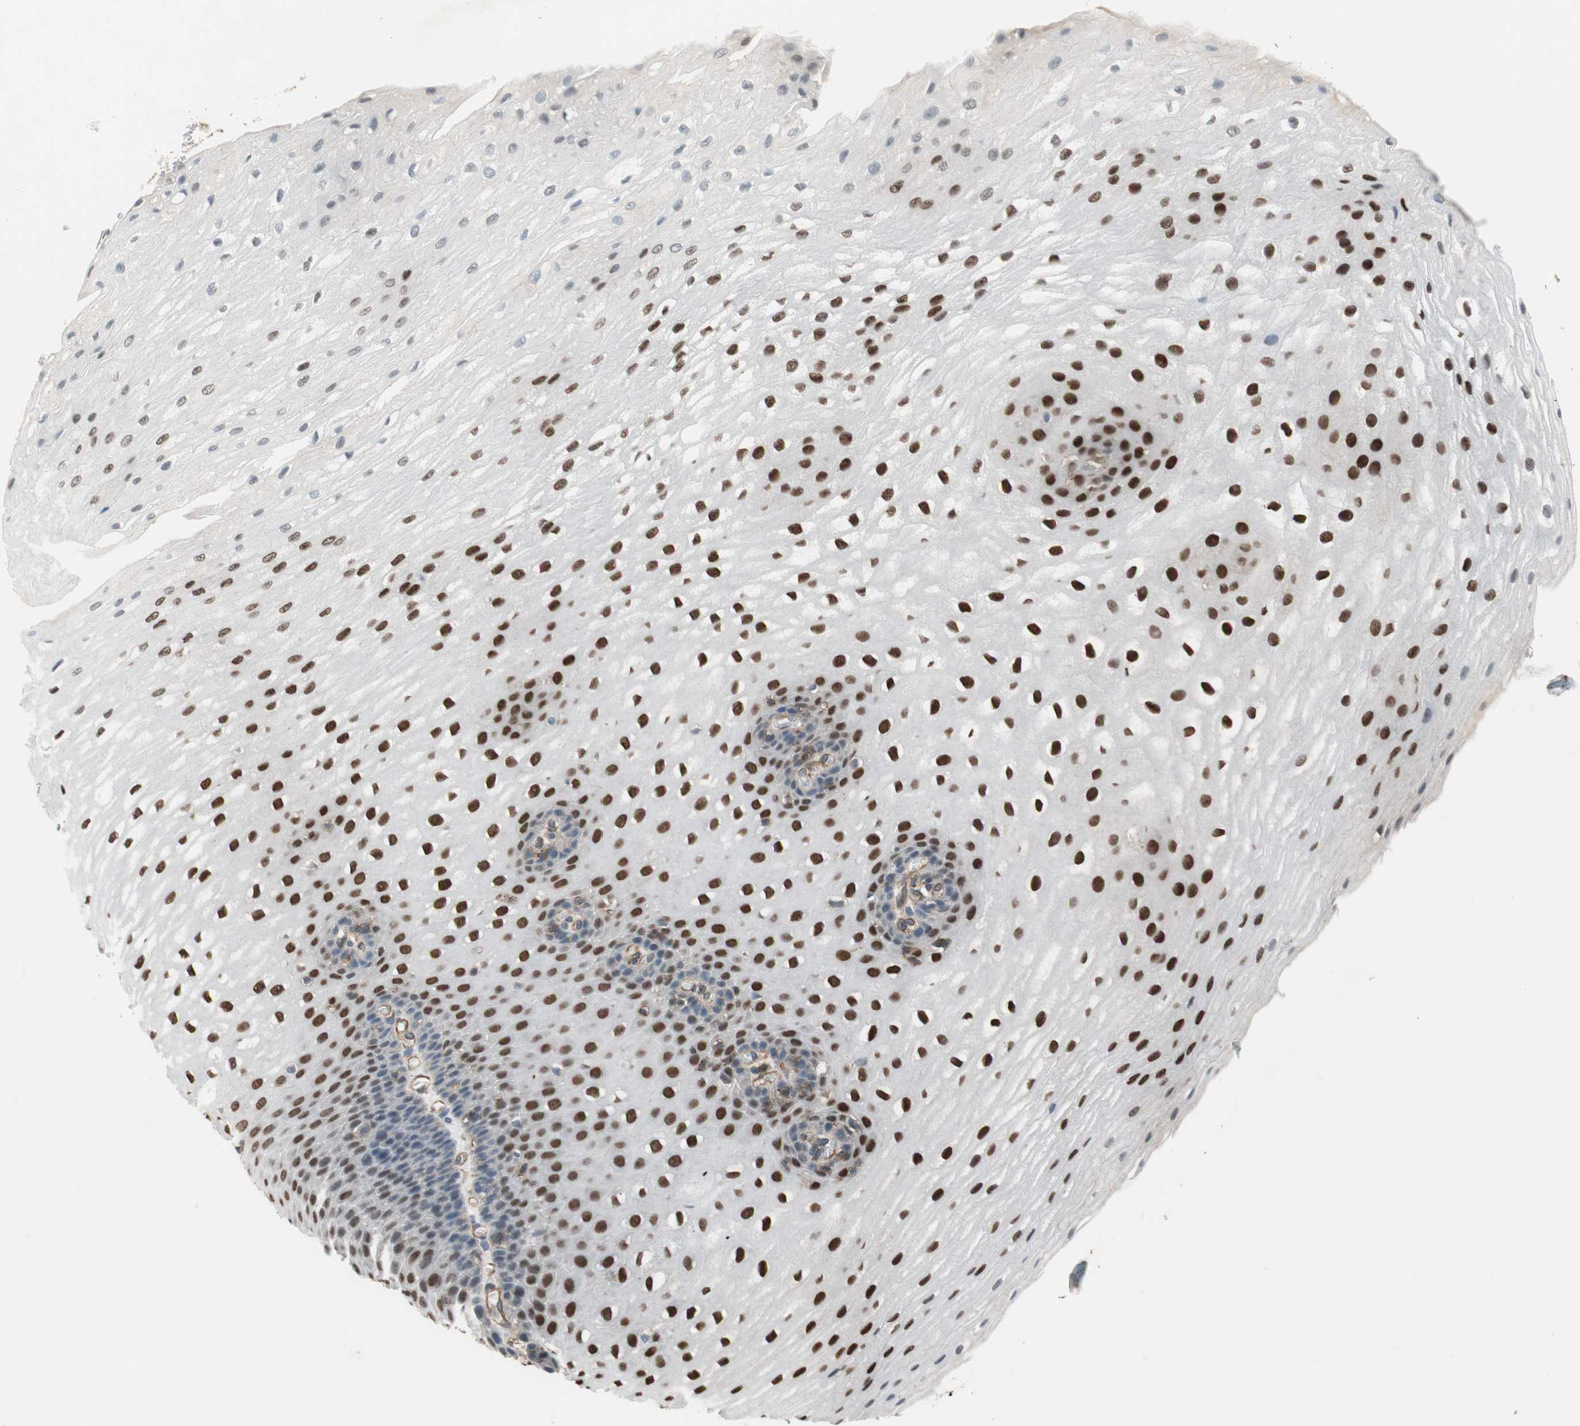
{"staining": {"intensity": "strong", "quantity": "25%-75%", "location": "nuclear"}, "tissue": "esophagus", "cell_type": "Squamous epithelial cells", "image_type": "normal", "snomed": [{"axis": "morphology", "description": "Normal tissue, NOS"}, {"axis": "topography", "description": "Esophagus"}], "caption": "A brown stain labels strong nuclear positivity of a protein in squamous epithelial cells of normal esophagus.", "gene": "GRHL1", "patient": {"sex": "male", "age": 65}}